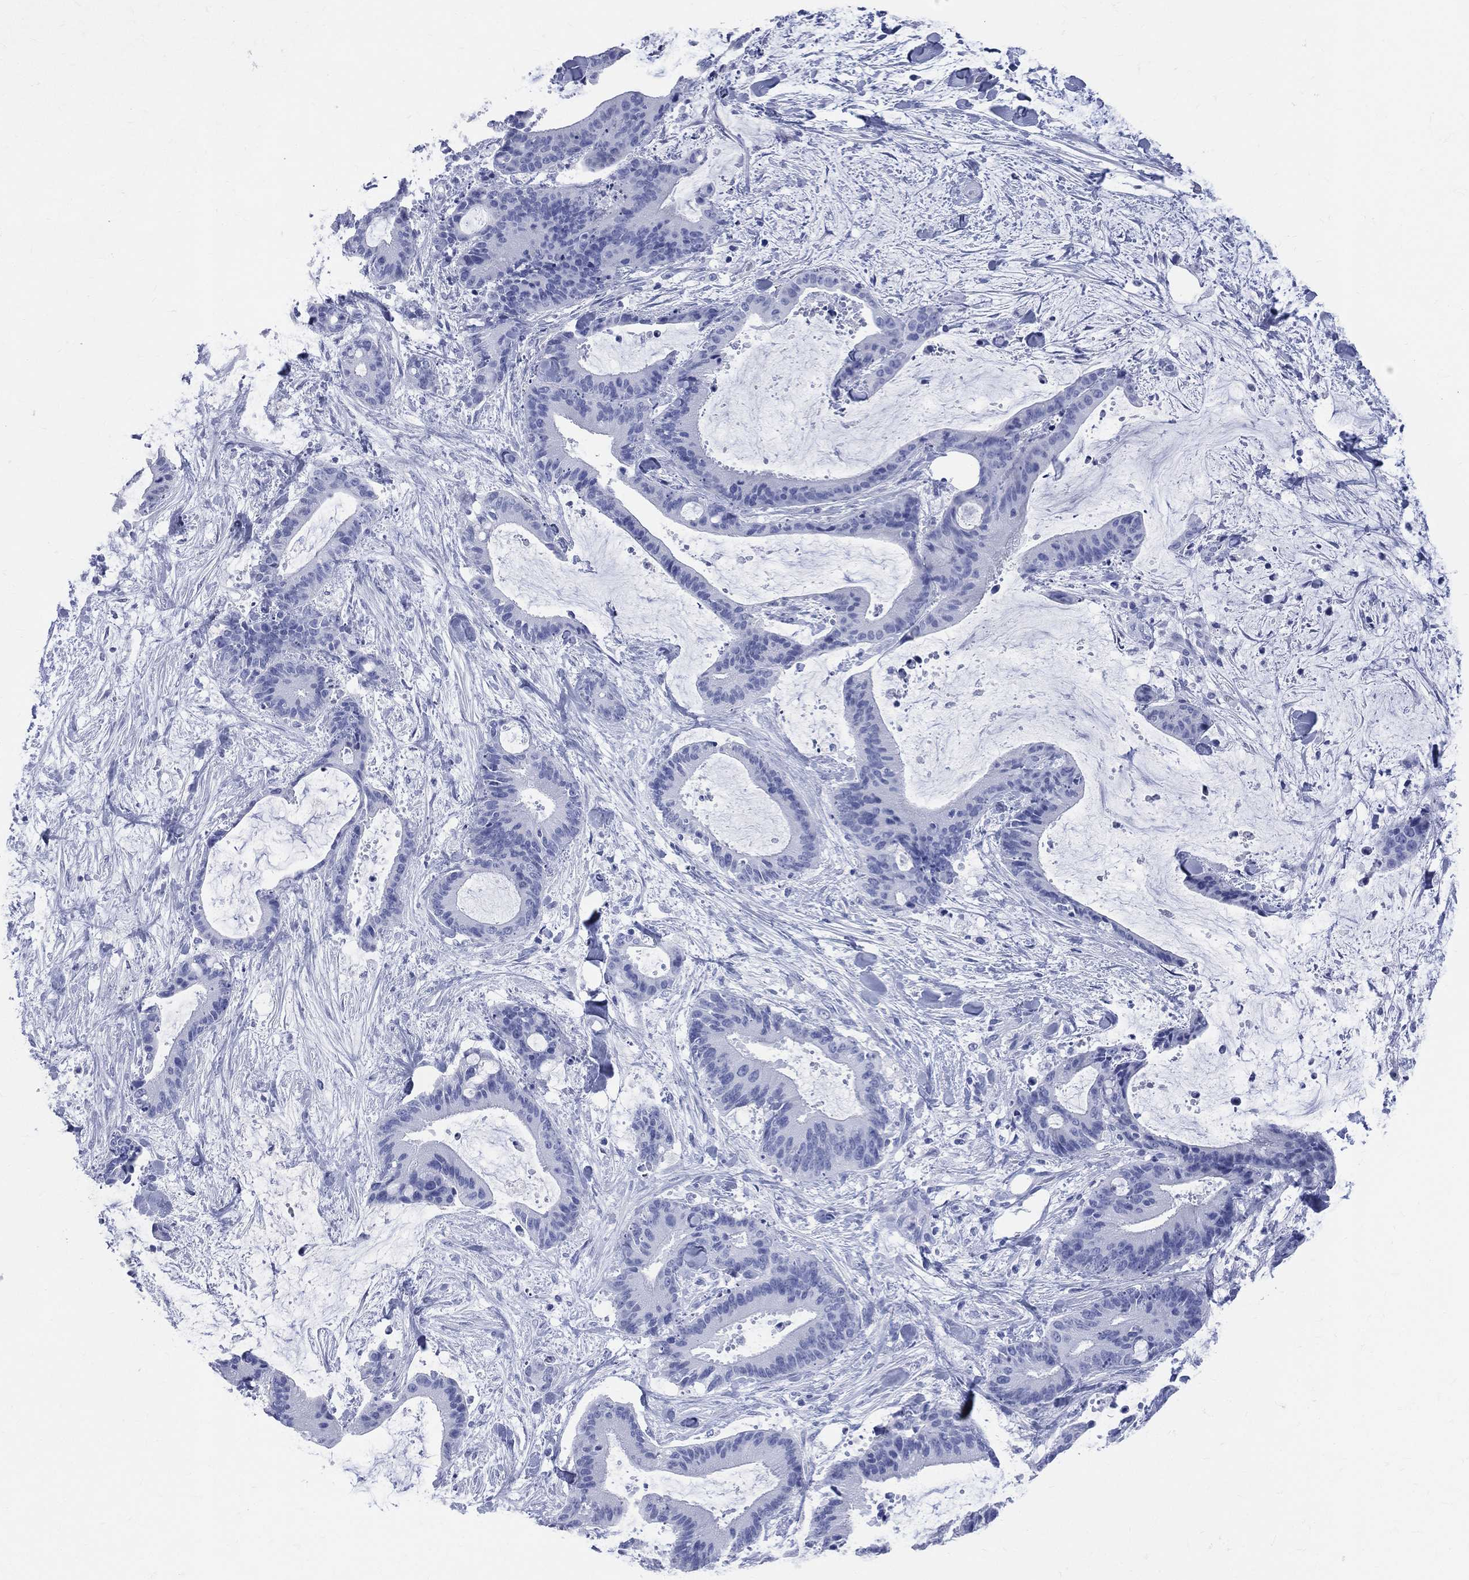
{"staining": {"intensity": "negative", "quantity": "none", "location": "none"}, "tissue": "liver cancer", "cell_type": "Tumor cells", "image_type": "cancer", "snomed": [{"axis": "morphology", "description": "Cholangiocarcinoma"}, {"axis": "topography", "description": "Liver"}], "caption": "IHC photomicrograph of neoplastic tissue: liver cancer (cholangiocarcinoma) stained with DAB (3,3'-diaminobenzidine) shows no significant protein staining in tumor cells.", "gene": "SYP", "patient": {"sex": "female", "age": 73}}